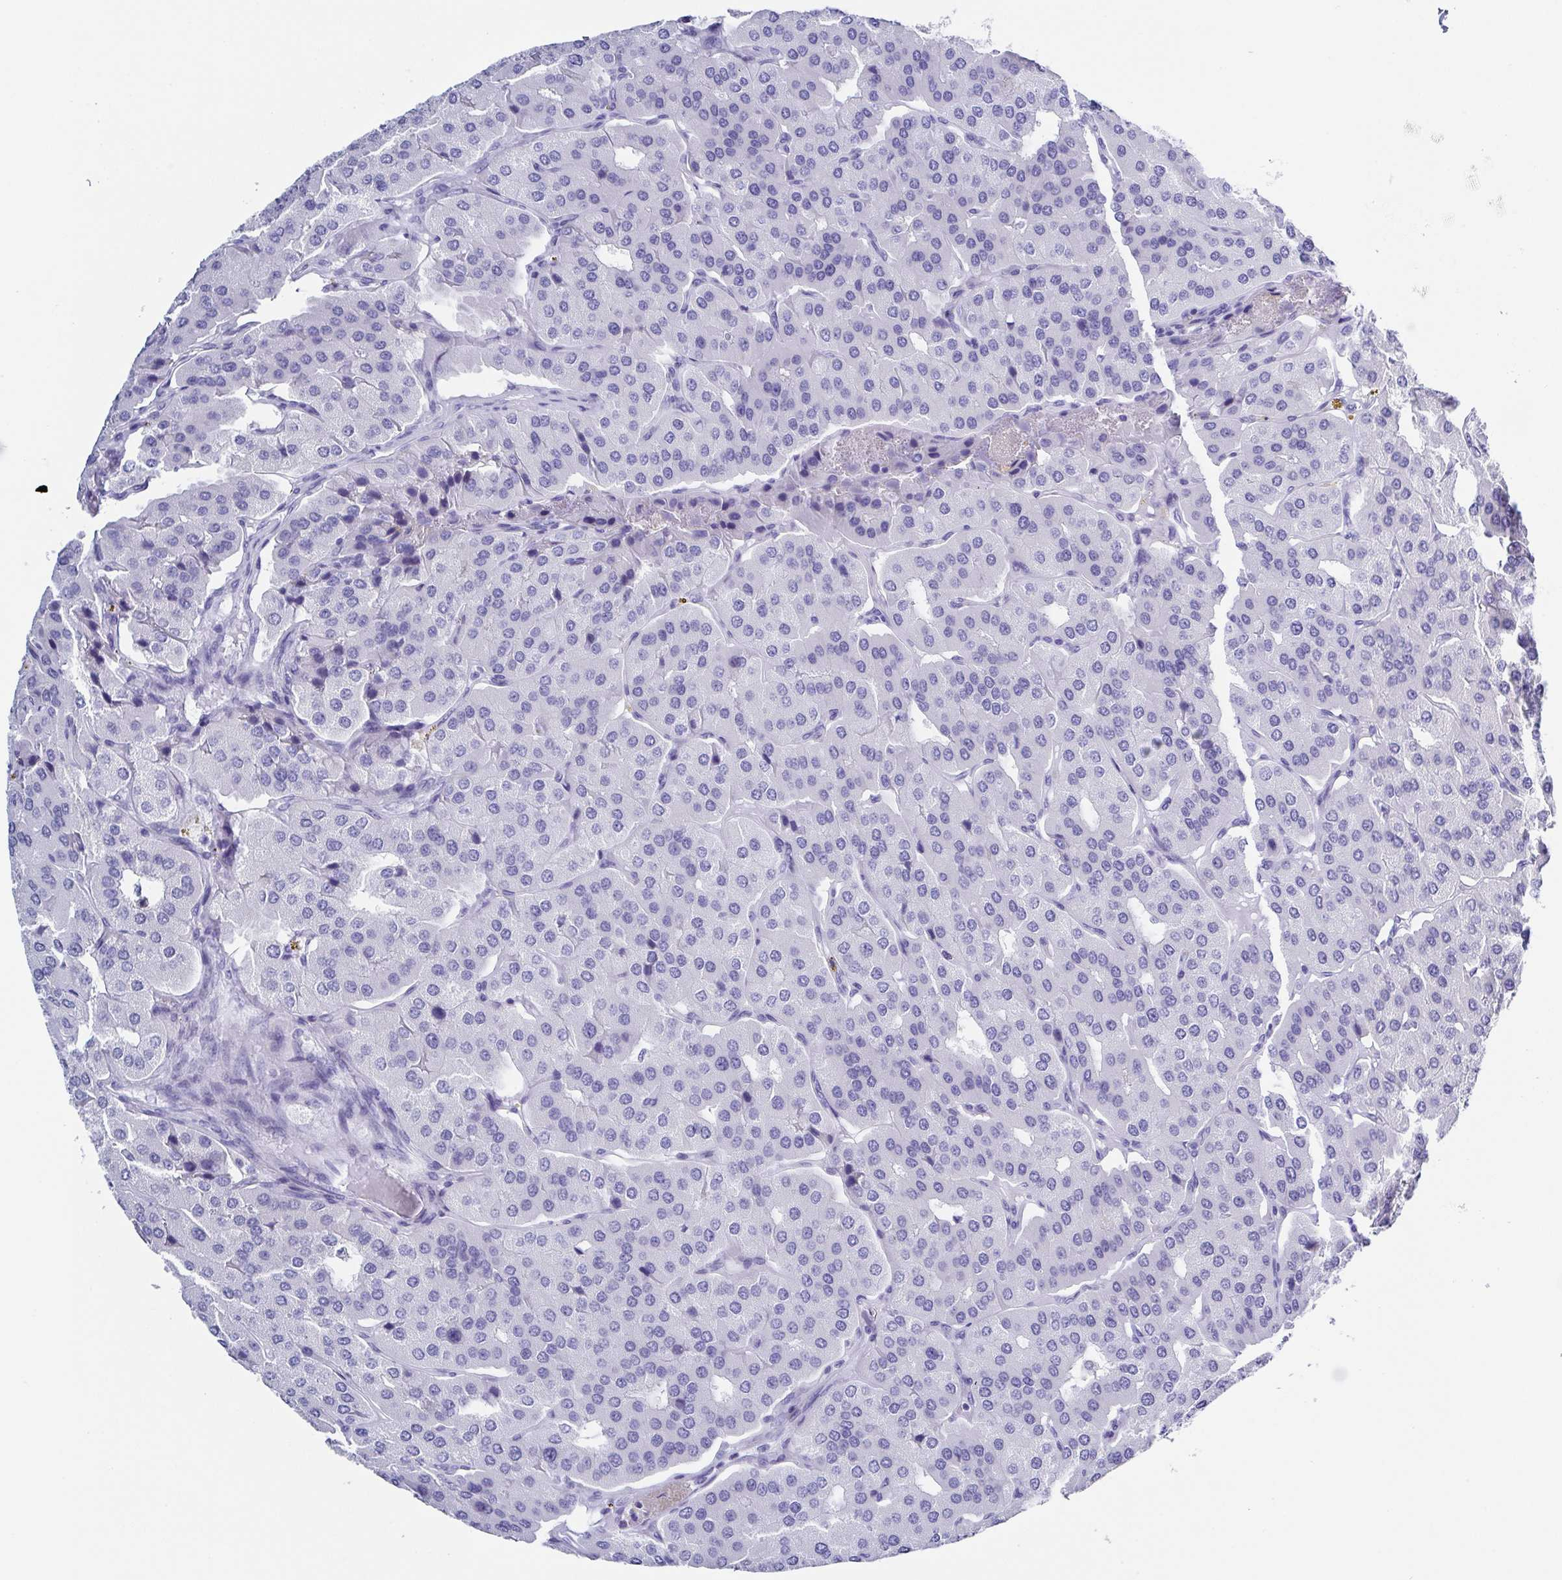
{"staining": {"intensity": "negative", "quantity": "none", "location": "none"}, "tissue": "parathyroid gland", "cell_type": "Glandular cells", "image_type": "normal", "snomed": [{"axis": "morphology", "description": "Normal tissue, NOS"}, {"axis": "morphology", "description": "Adenoma, NOS"}, {"axis": "topography", "description": "Parathyroid gland"}], "caption": "DAB immunohistochemical staining of benign human parathyroid gland shows no significant expression in glandular cells.", "gene": "TNNT2", "patient": {"sex": "female", "age": 86}}